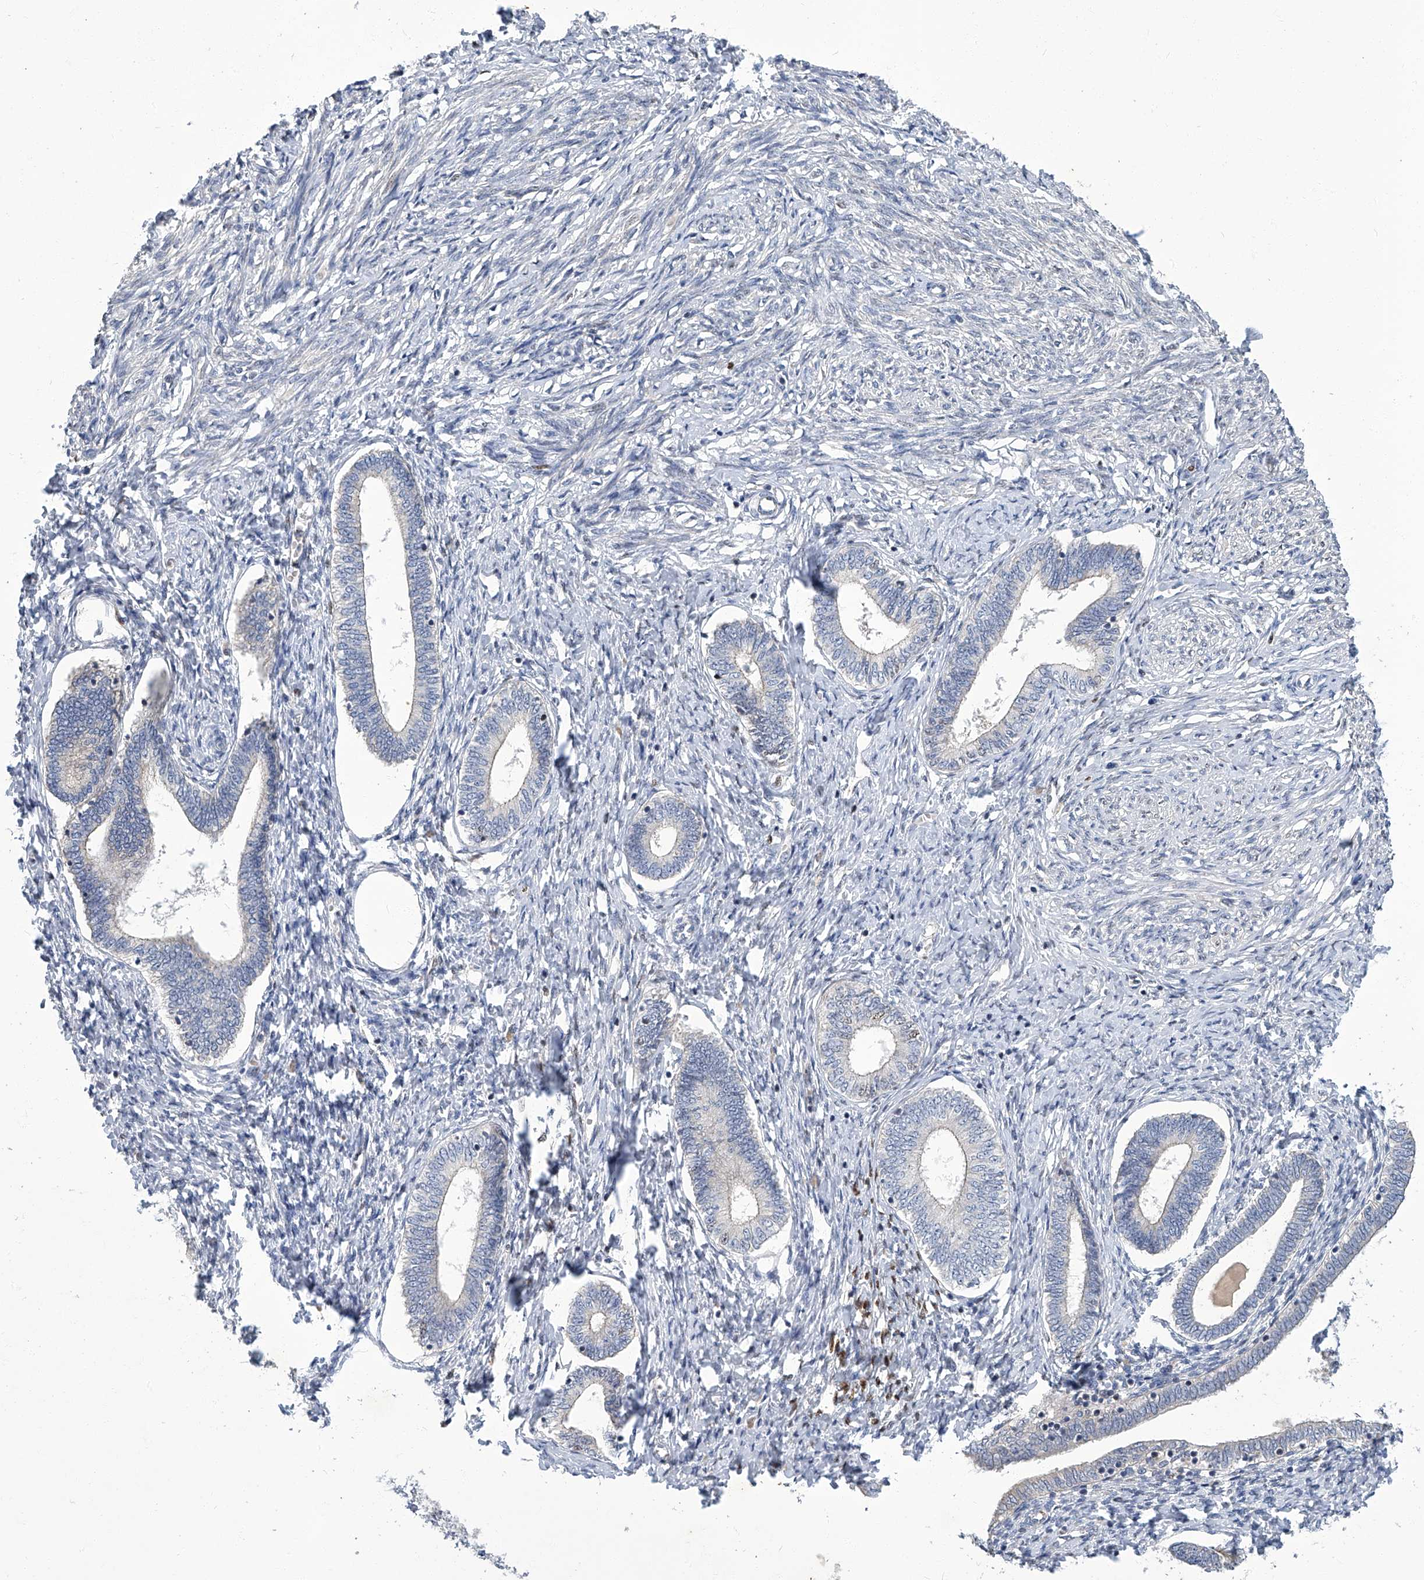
{"staining": {"intensity": "negative", "quantity": "none", "location": "none"}, "tissue": "endometrium", "cell_type": "Cells in endometrial stroma", "image_type": "normal", "snomed": [{"axis": "morphology", "description": "Normal tissue, NOS"}, {"axis": "topography", "description": "Endometrium"}], "caption": "This micrograph is of unremarkable endometrium stained with IHC to label a protein in brown with the nuclei are counter-stained blue. There is no expression in cells in endometrial stroma.", "gene": "TGFBR1", "patient": {"sex": "female", "age": 72}}